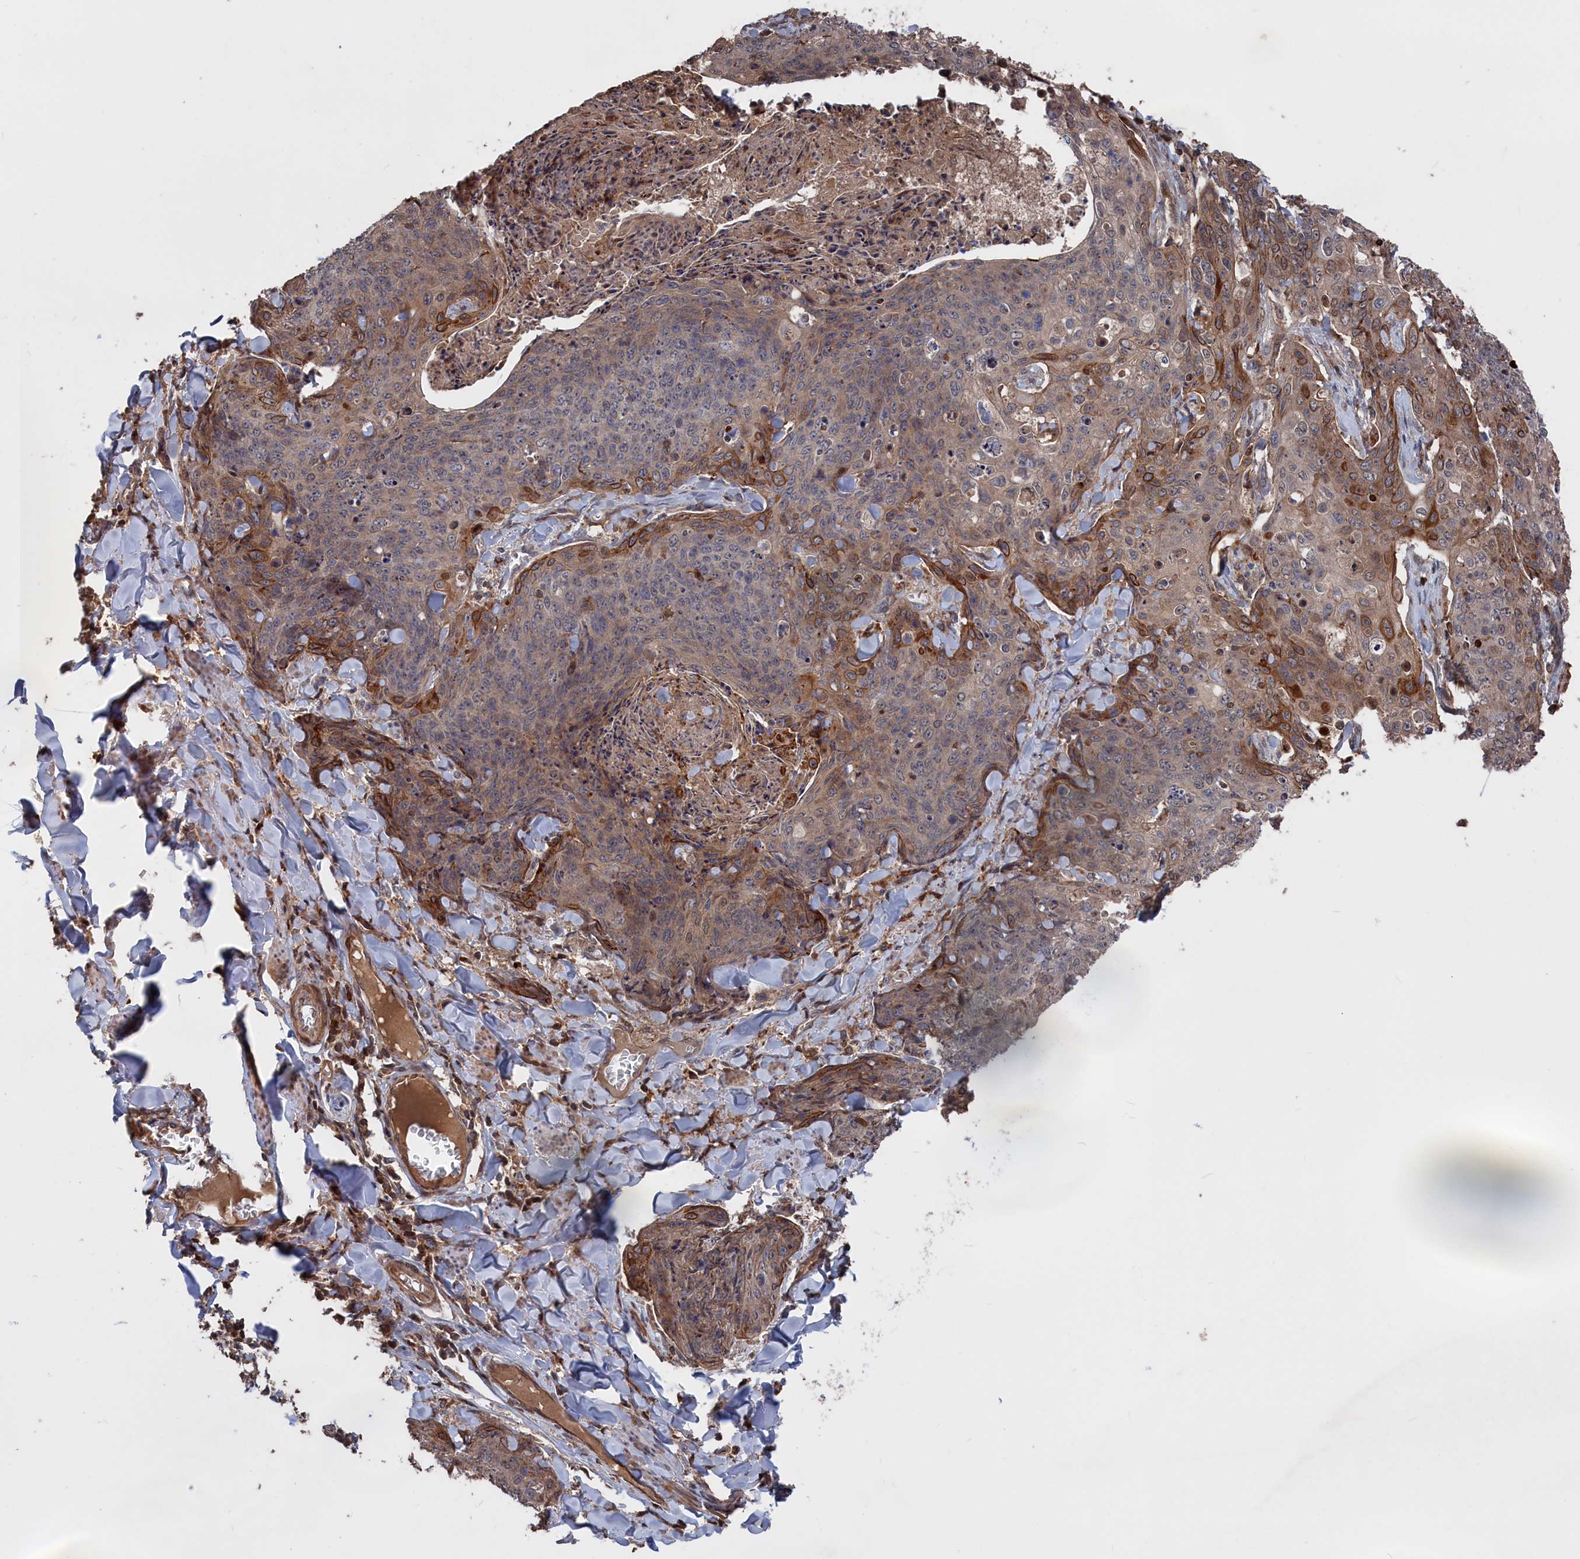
{"staining": {"intensity": "moderate", "quantity": "<25%", "location": "cytoplasmic/membranous"}, "tissue": "skin cancer", "cell_type": "Tumor cells", "image_type": "cancer", "snomed": [{"axis": "morphology", "description": "Squamous cell carcinoma, NOS"}, {"axis": "topography", "description": "Skin"}, {"axis": "topography", "description": "Vulva"}], "caption": "This photomicrograph shows immunohistochemistry staining of human skin cancer (squamous cell carcinoma), with low moderate cytoplasmic/membranous expression in approximately <25% of tumor cells.", "gene": "PLA2G15", "patient": {"sex": "female", "age": 85}}